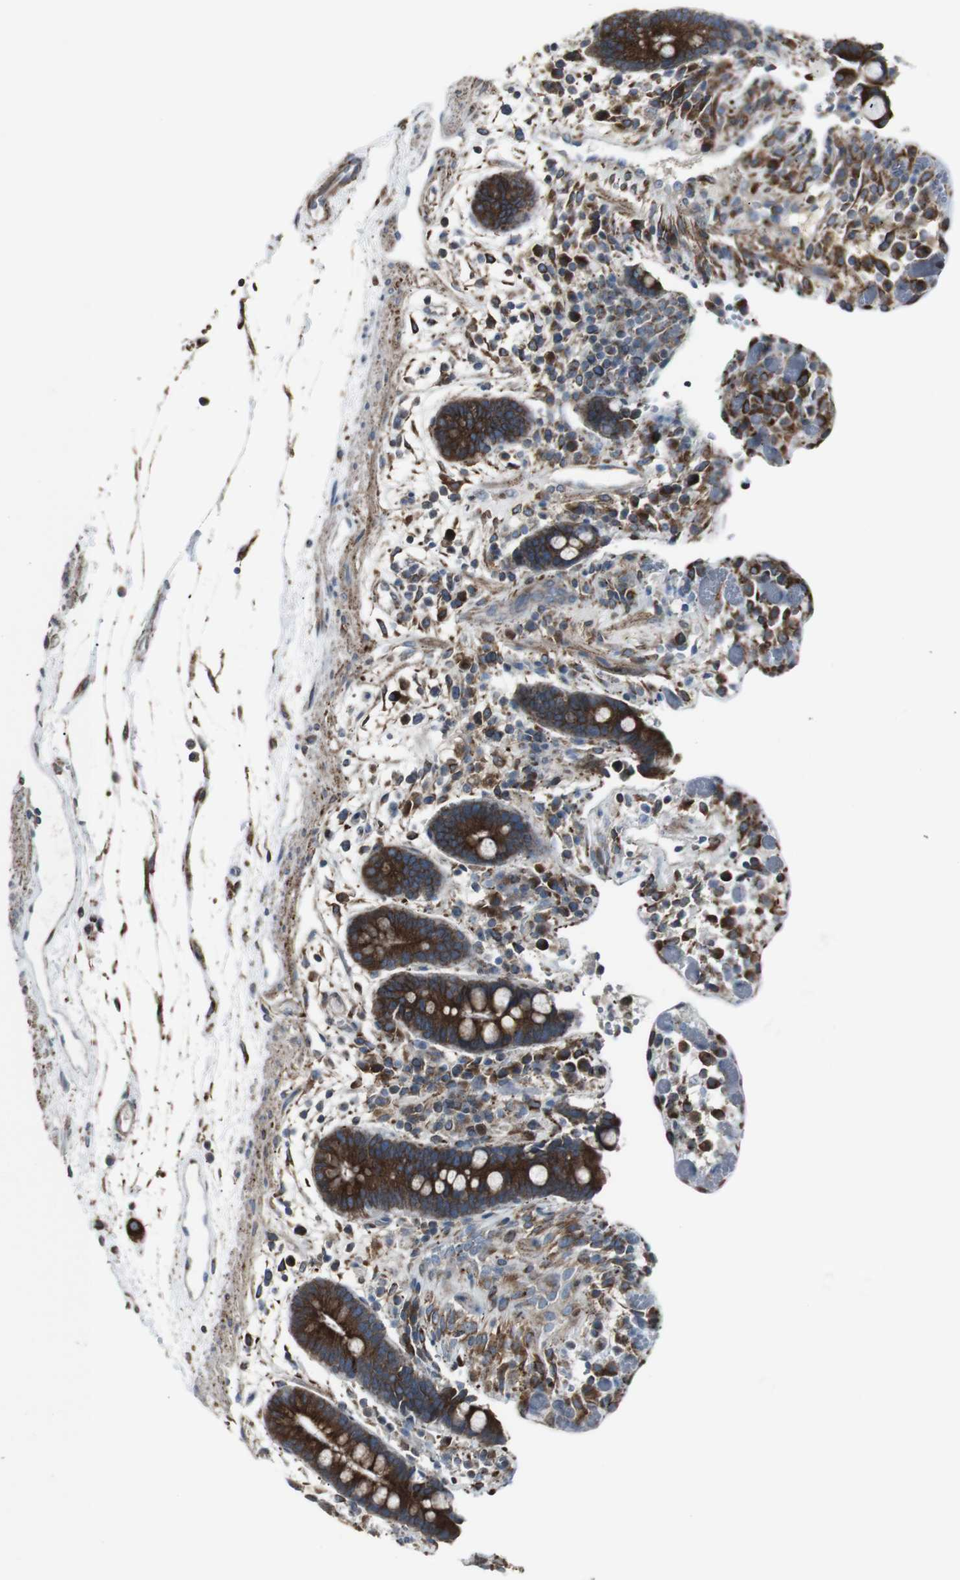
{"staining": {"intensity": "weak", "quantity": "25%-75%", "location": "cytoplasmic/membranous"}, "tissue": "colon", "cell_type": "Endothelial cells", "image_type": "normal", "snomed": [{"axis": "morphology", "description": "Normal tissue, NOS"}, {"axis": "topography", "description": "Colon"}], "caption": "A brown stain labels weak cytoplasmic/membranous staining of a protein in endothelial cells of normal human colon.", "gene": "LNPK", "patient": {"sex": "male", "age": 73}}